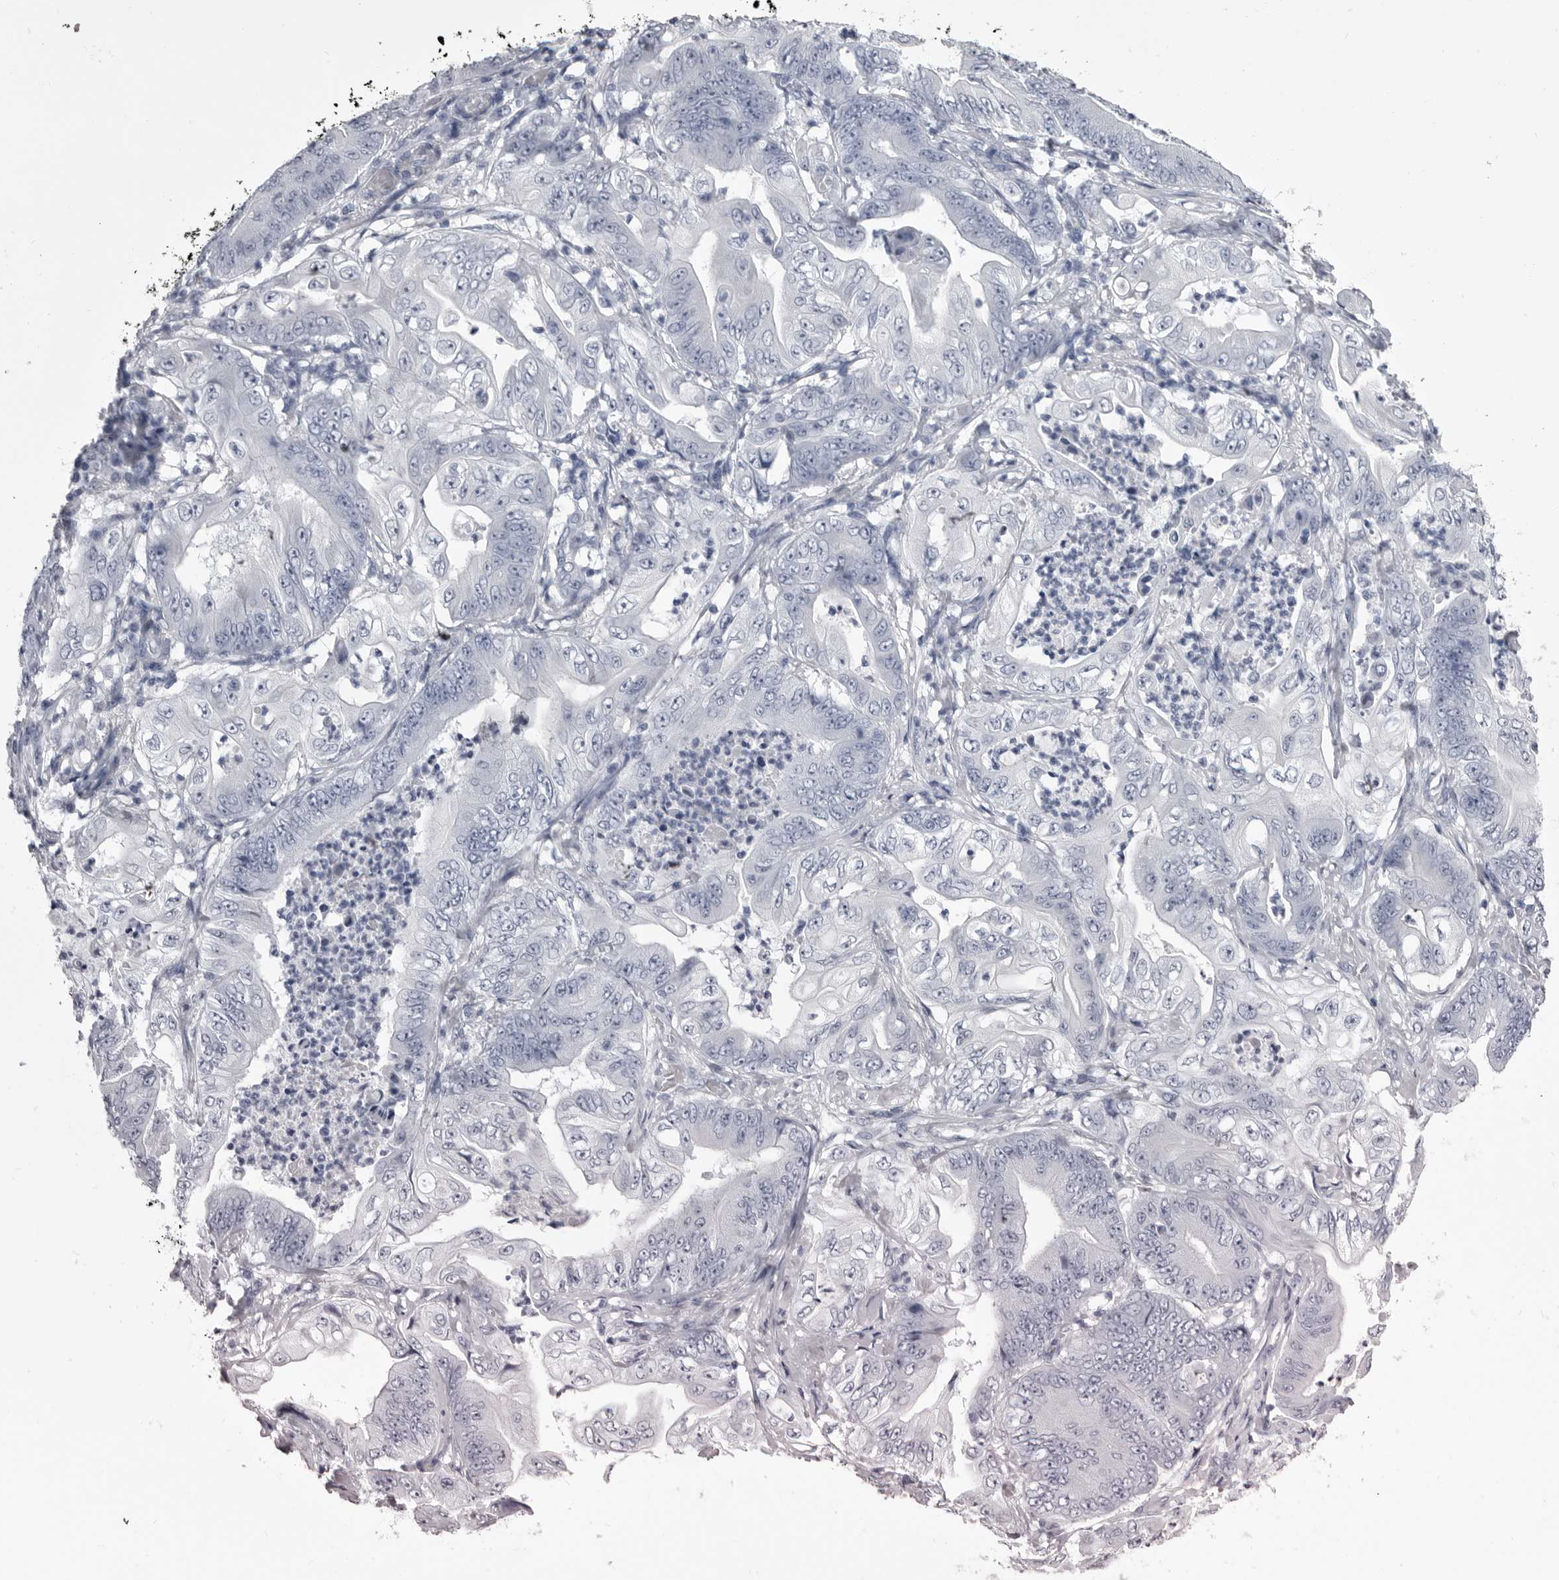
{"staining": {"intensity": "negative", "quantity": "none", "location": "none"}, "tissue": "stomach cancer", "cell_type": "Tumor cells", "image_type": "cancer", "snomed": [{"axis": "morphology", "description": "Adenocarcinoma, NOS"}, {"axis": "topography", "description": "Stomach"}], "caption": "A high-resolution histopathology image shows IHC staining of stomach cancer (adenocarcinoma), which exhibits no significant positivity in tumor cells.", "gene": "ANK2", "patient": {"sex": "female", "age": 73}}